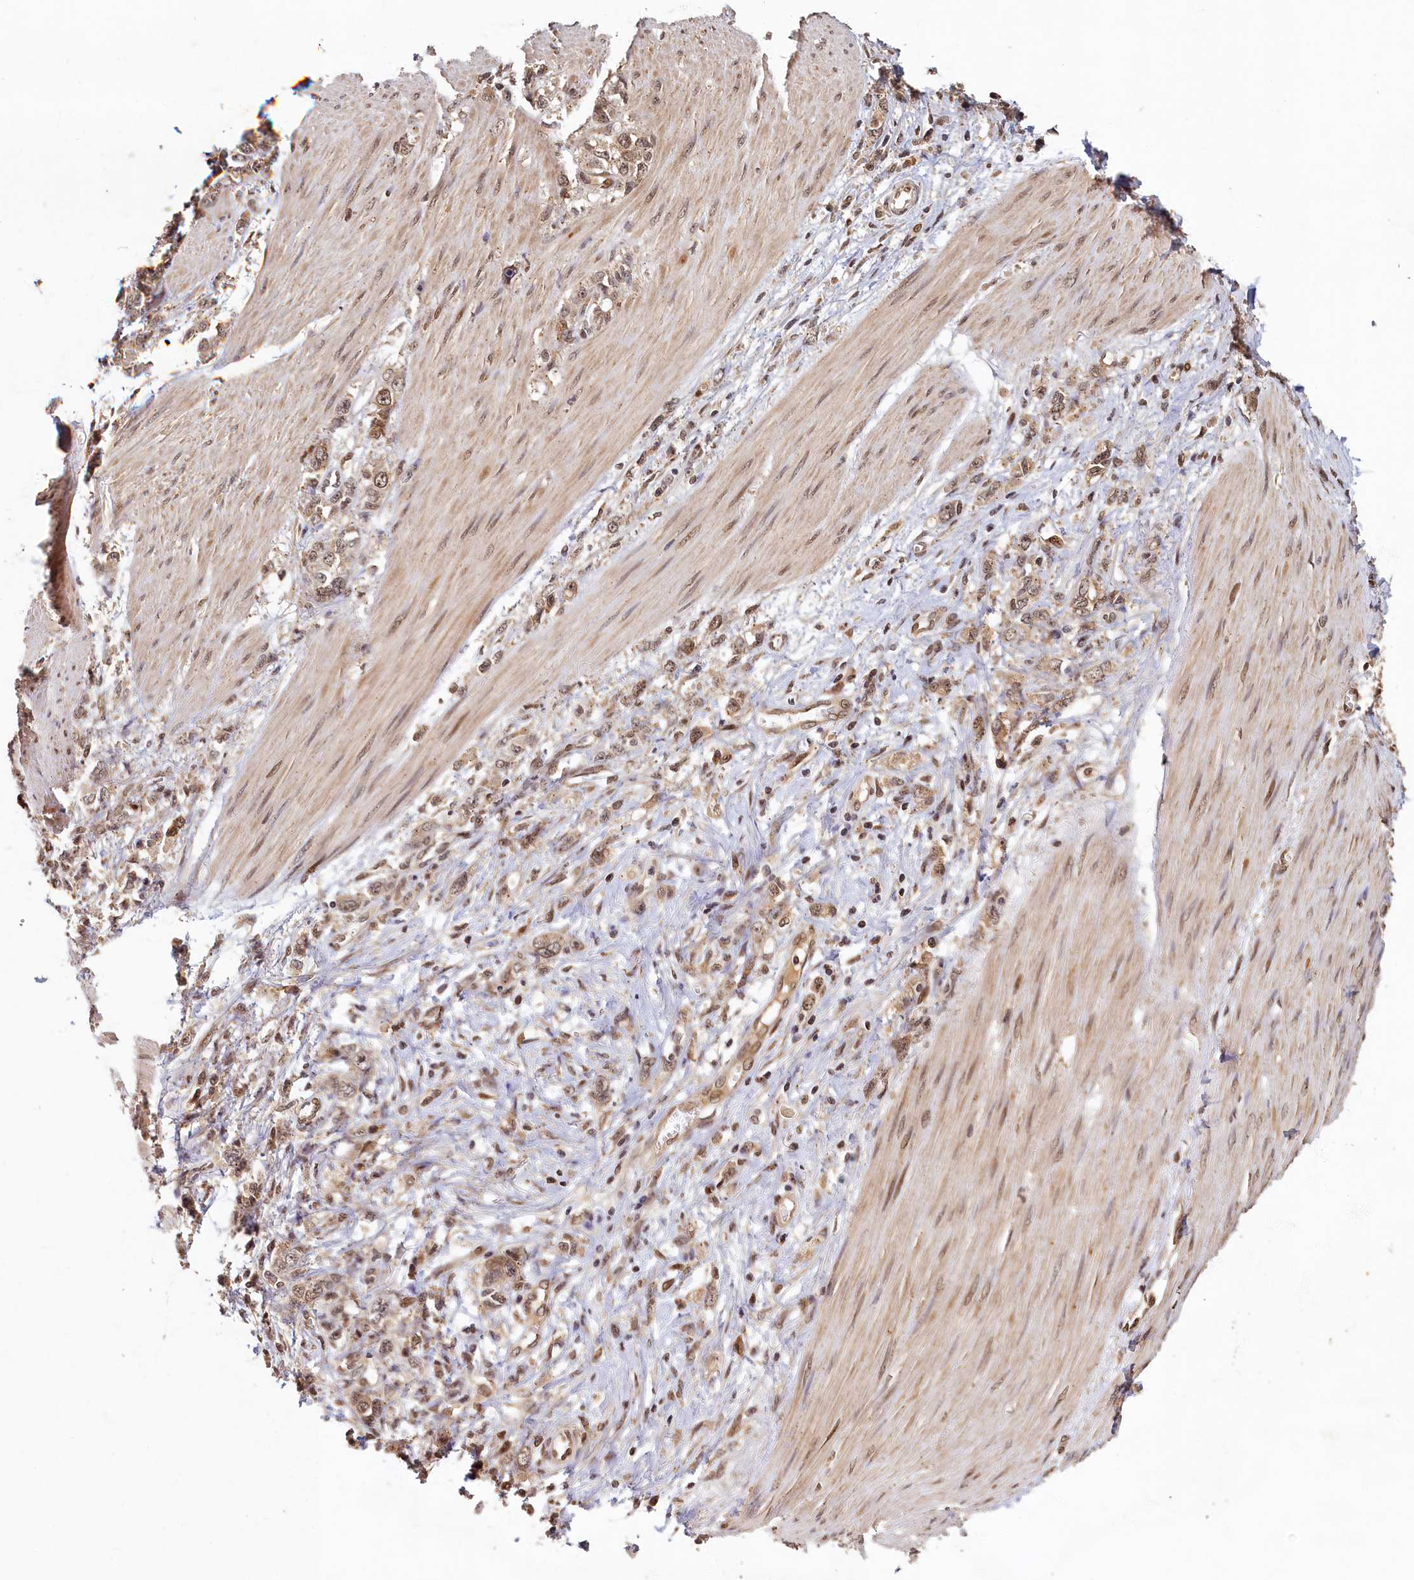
{"staining": {"intensity": "moderate", "quantity": ">75%", "location": "cytoplasmic/membranous,nuclear"}, "tissue": "stomach cancer", "cell_type": "Tumor cells", "image_type": "cancer", "snomed": [{"axis": "morphology", "description": "Adenocarcinoma, NOS"}, {"axis": "topography", "description": "Stomach"}], "caption": "A brown stain highlights moderate cytoplasmic/membranous and nuclear expression of a protein in stomach cancer tumor cells.", "gene": "CKAP2L", "patient": {"sex": "female", "age": 76}}